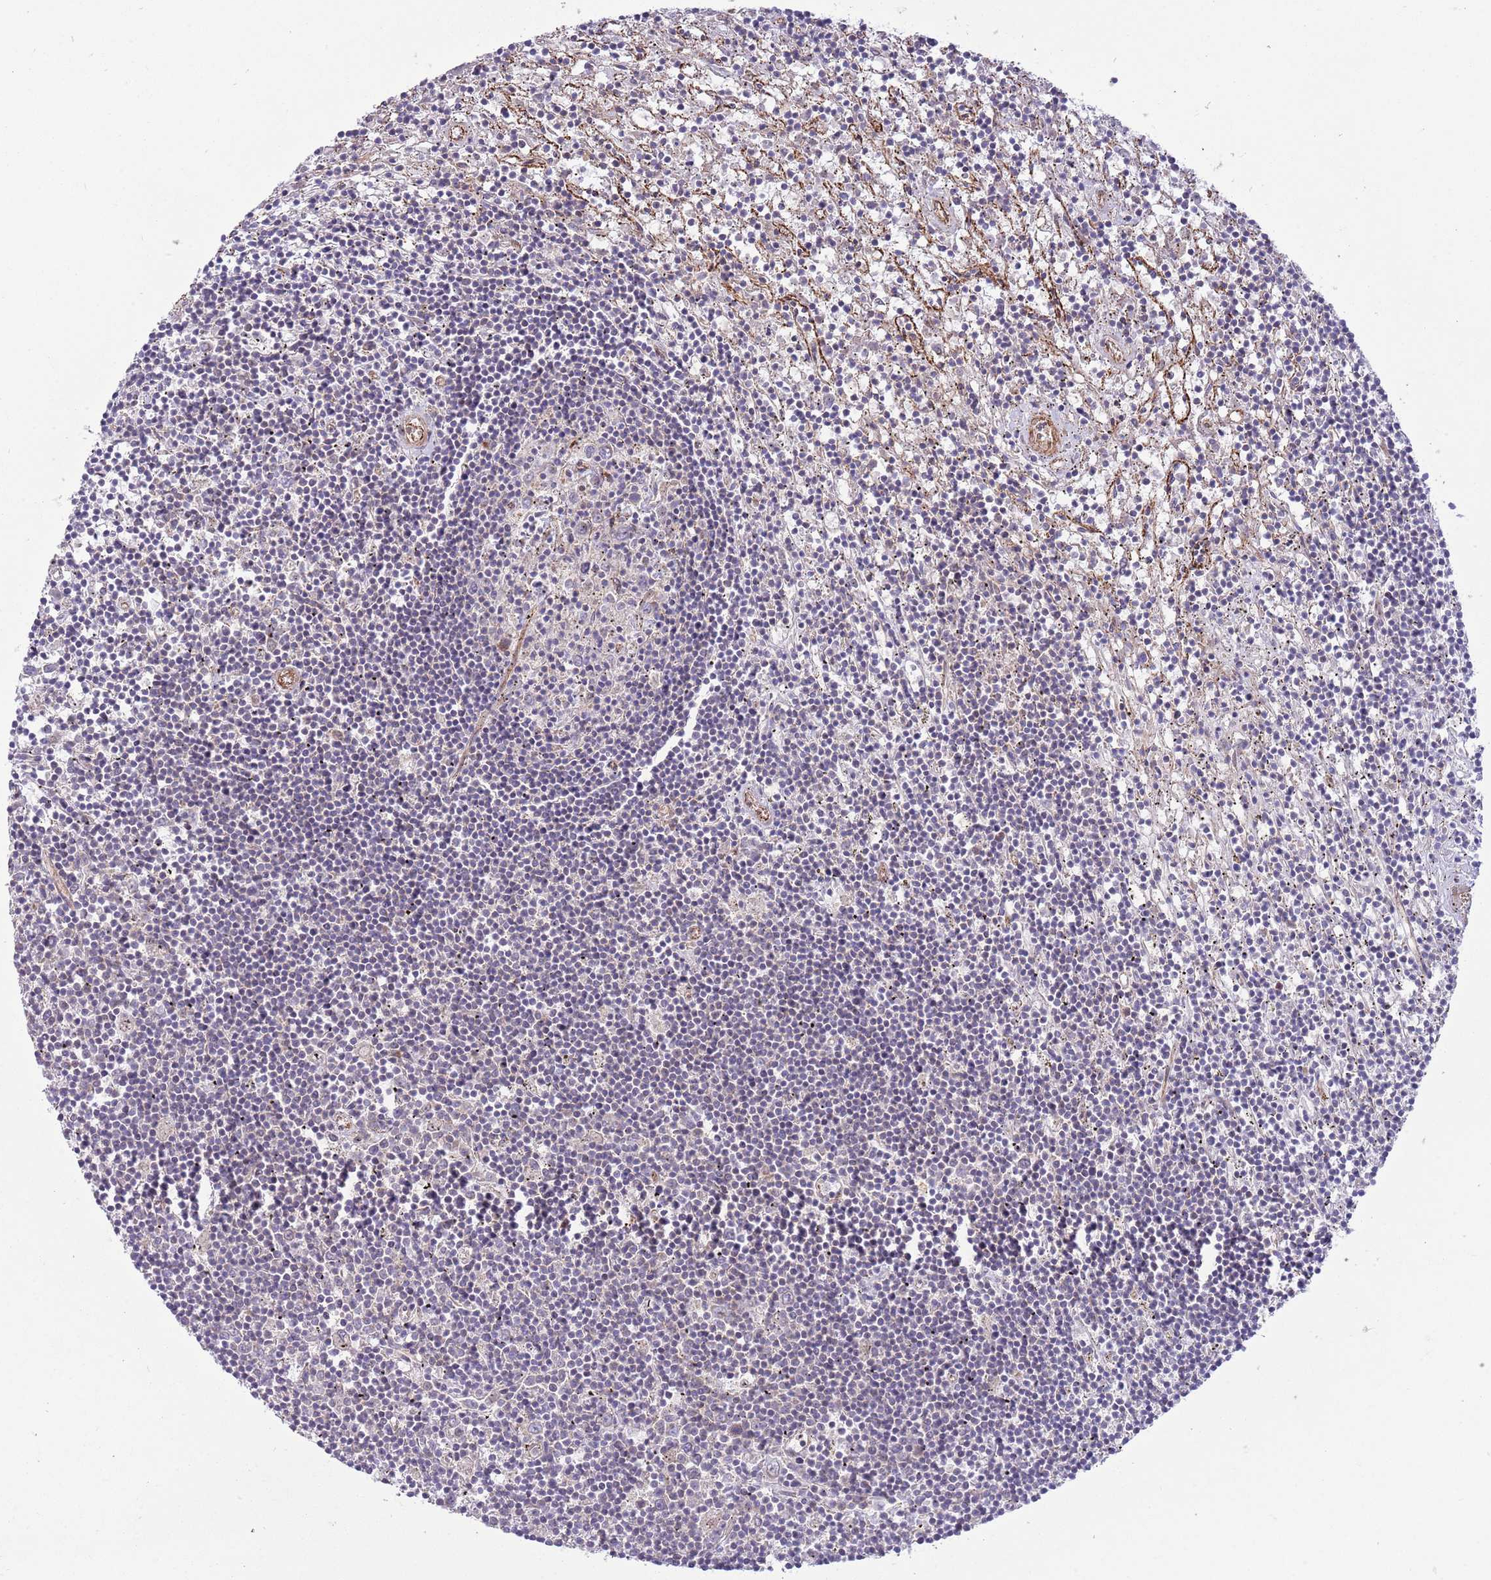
{"staining": {"intensity": "negative", "quantity": "none", "location": "none"}, "tissue": "lymphoma", "cell_type": "Tumor cells", "image_type": "cancer", "snomed": [{"axis": "morphology", "description": "Malignant lymphoma, non-Hodgkin's type, Low grade"}, {"axis": "topography", "description": "Spleen"}], "caption": "Image shows no significant protein positivity in tumor cells of lymphoma.", "gene": "TOMM5", "patient": {"sex": "male", "age": 76}}